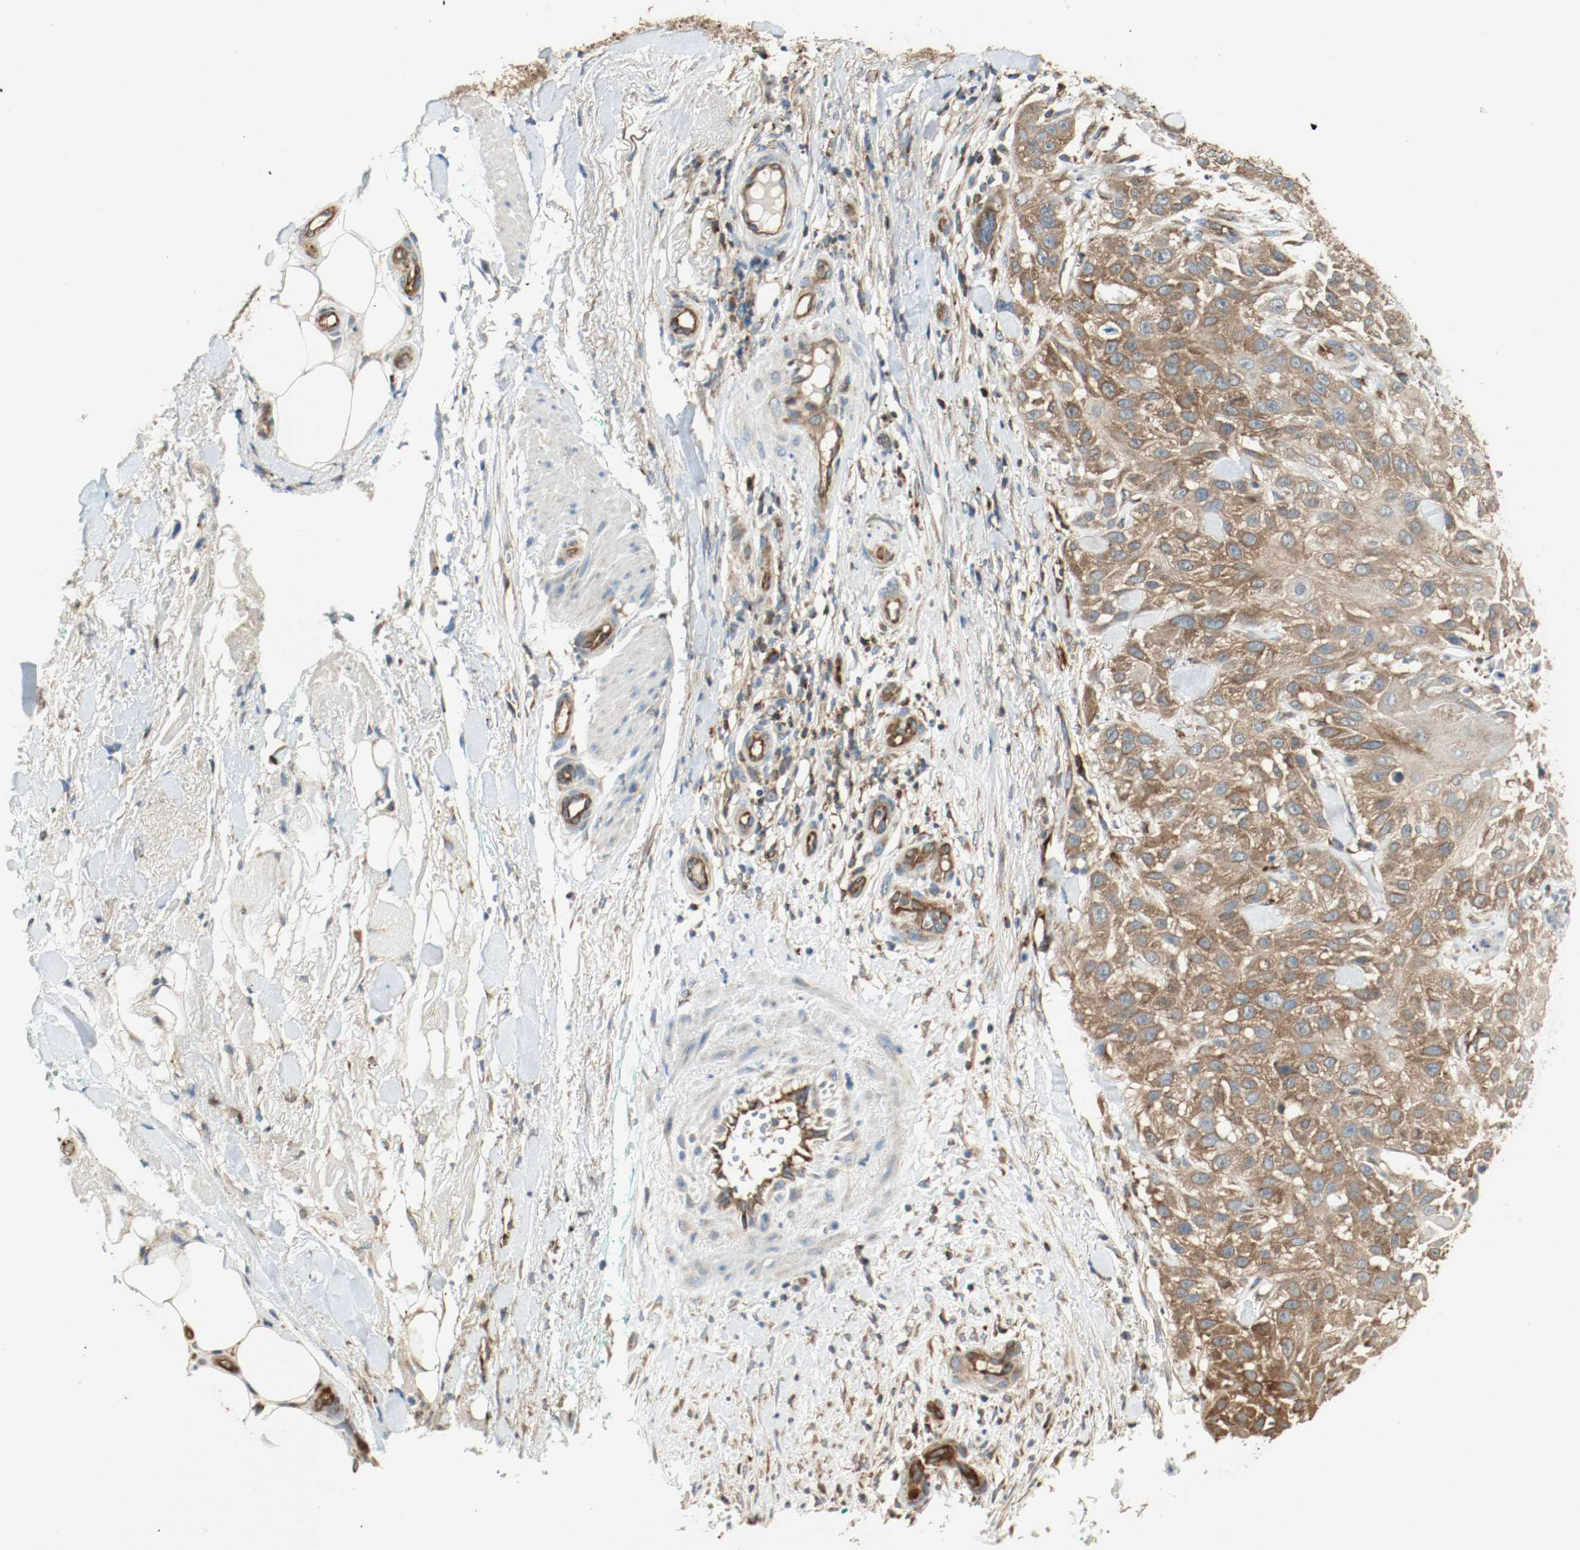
{"staining": {"intensity": "strong", "quantity": ">75%", "location": "cytoplasmic/membranous"}, "tissue": "skin cancer", "cell_type": "Tumor cells", "image_type": "cancer", "snomed": [{"axis": "morphology", "description": "Squamous cell carcinoma, NOS"}, {"axis": "topography", "description": "Skin"}], "caption": "Human skin cancer (squamous cell carcinoma) stained for a protein (brown) exhibits strong cytoplasmic/membranous positive expression in about >75% of tumor cells.", "gene": "PLCG1", "patient": {"sex": "female", "age": 42}}